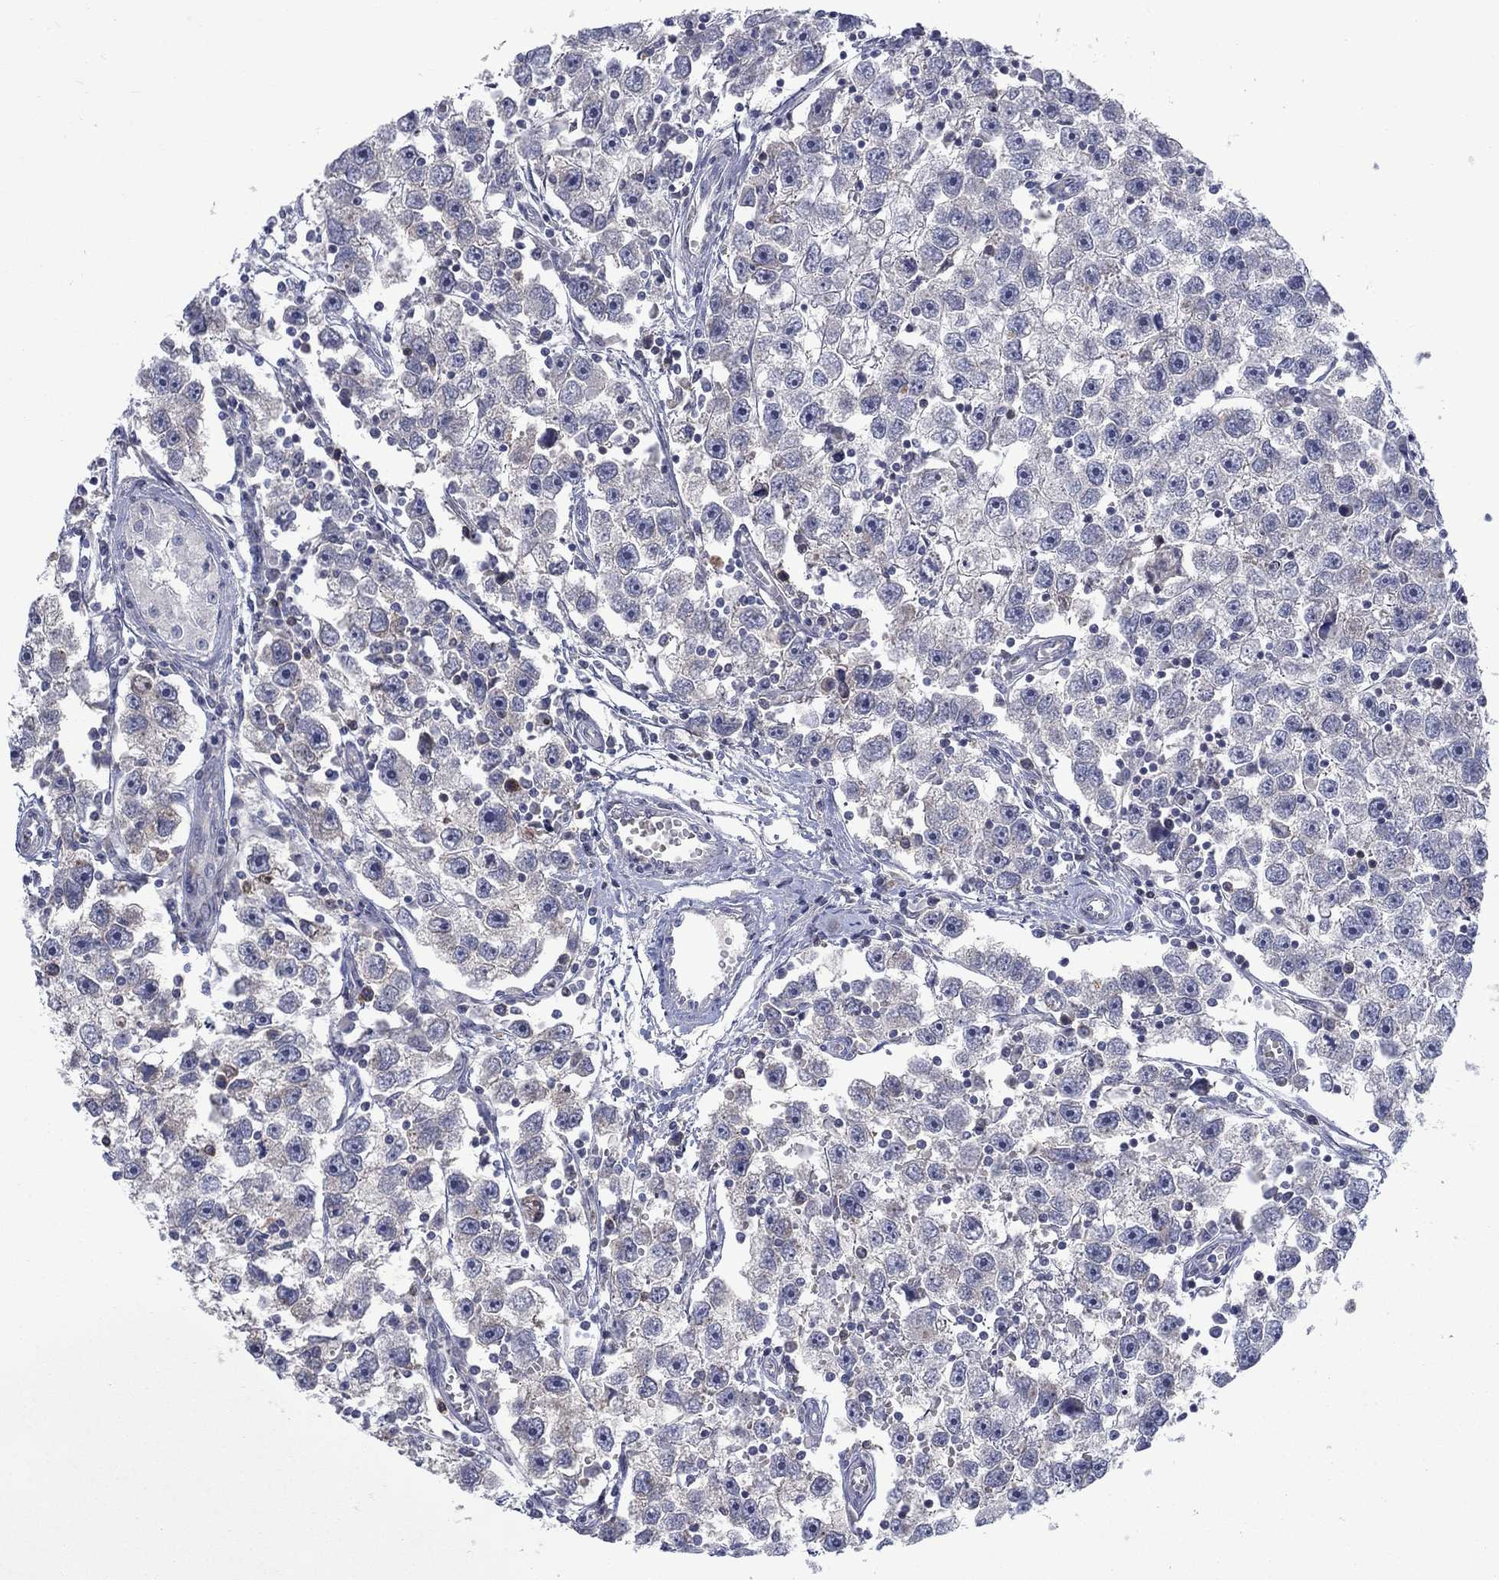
{"staining": {"intensity": "negative", "quantity": "none", "location": "none"}, "tissue": "testis cancer", "cell_type": "Tumor cells", "image_type": "cancer", "snomed": [{"axis": "morphology", "description": "Seminoma, NOS"}, {"axis": "topography", "description": "Testis"}], "caption": "Immunohistochemical staining of testis cancer (seminoma) displays no significant staining in tumor cells. Brightfield microscopy of immunohistochemistry stained with DAB (3,3'-diaminobenzidine) (brown) and hematoxylin (blue), captured at high magnification.", "gene": "KIF15", "patient": {"sex": "male", "age": 30}}